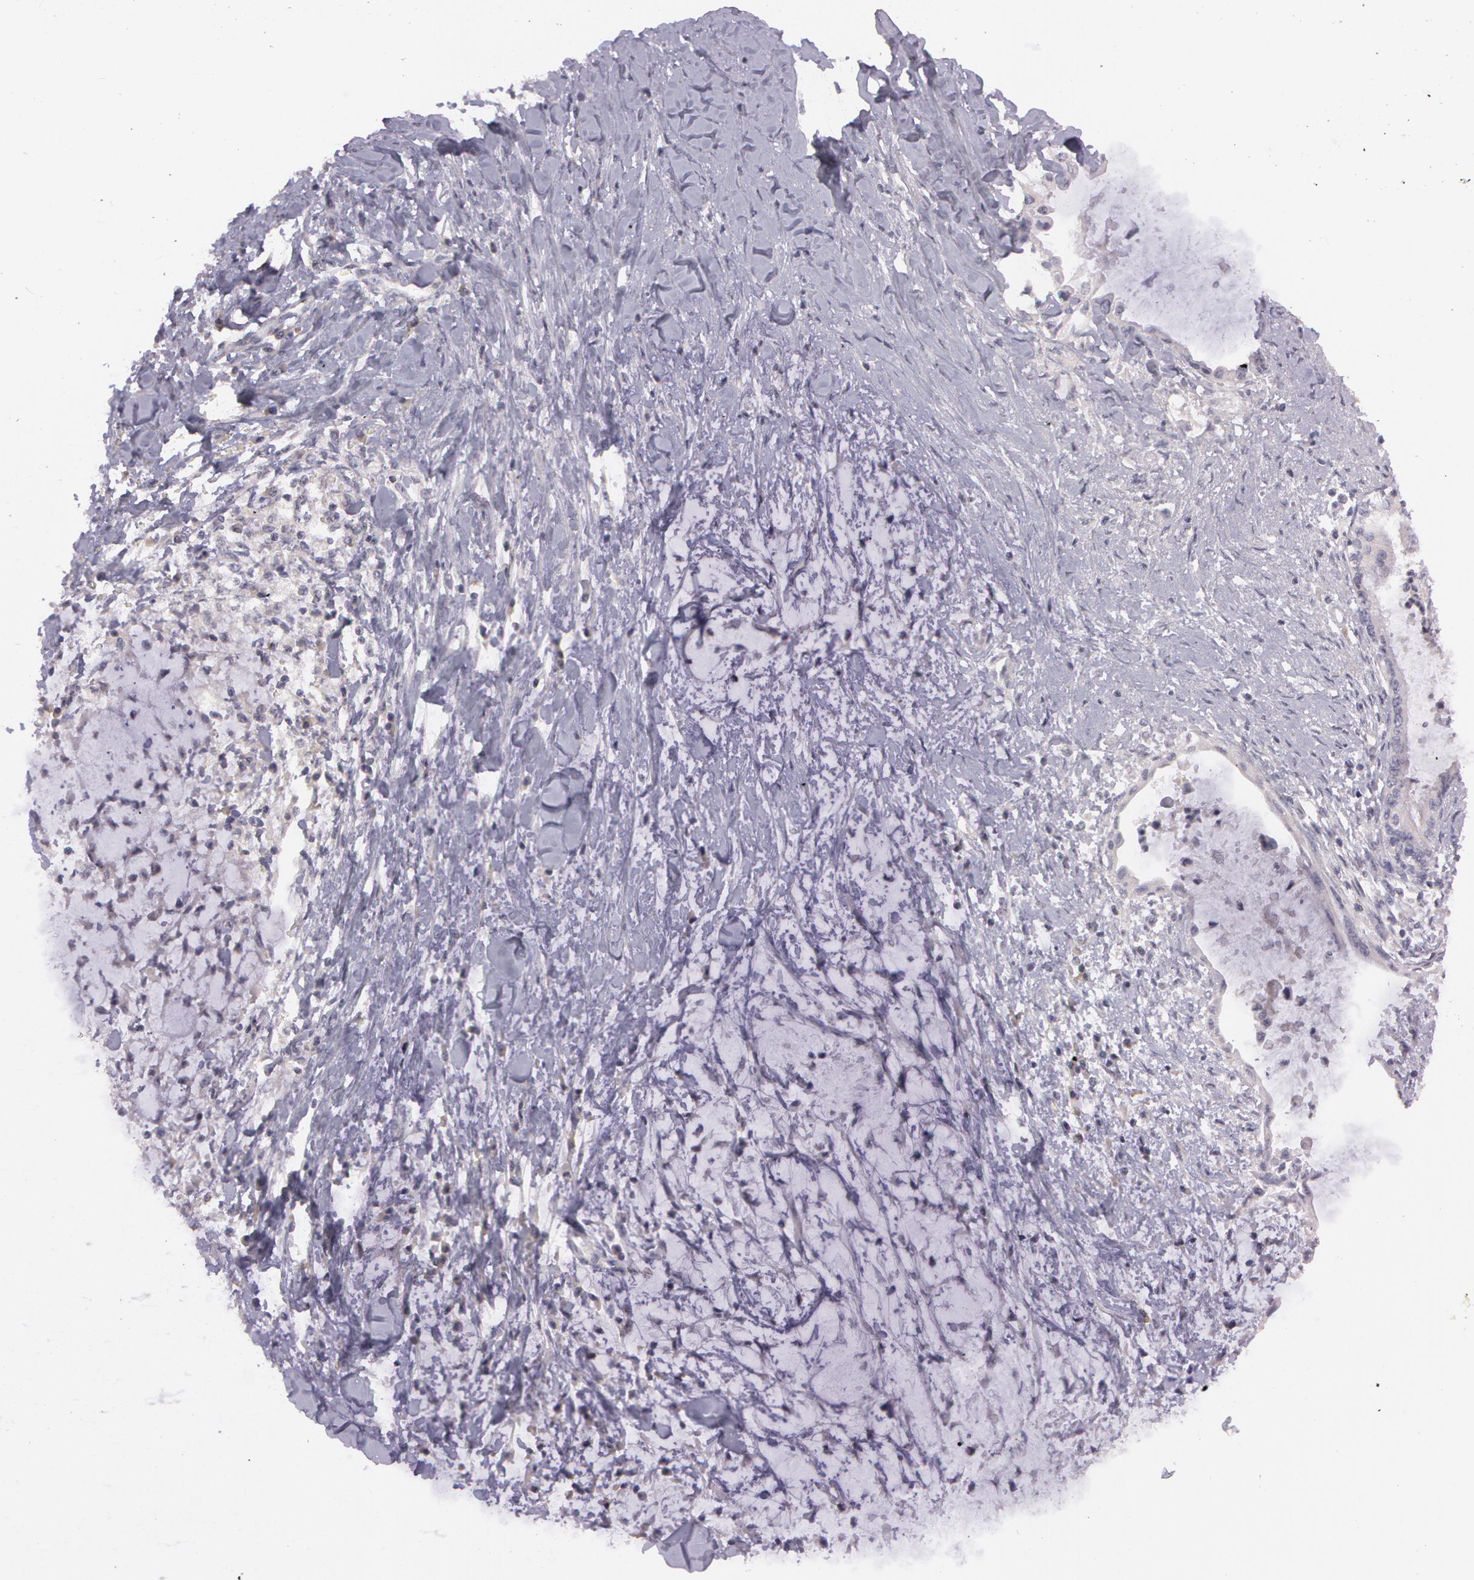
{"staining": {"intensity": "negative", "quantity": "none", "location": "none"}, "tissue": "pancreatic cancer", "cell_type": "Tumor cells", "image_type": "cancer", "snomed": [{"axis": "morphology", "description": "Adenocarcinoma, NOS"}, {"axis": "topography", "description": "Pancreas"}], "caption": "Tumor cells are negative for brown protein staining in pancreatic cancer (adenocarcinoma). (DAB (3,3'-diaminobenzidine) IHC with hematoxylin counter stain).", "gene": "MXRA5", "patient": {"sex": "female", "age": 64}}